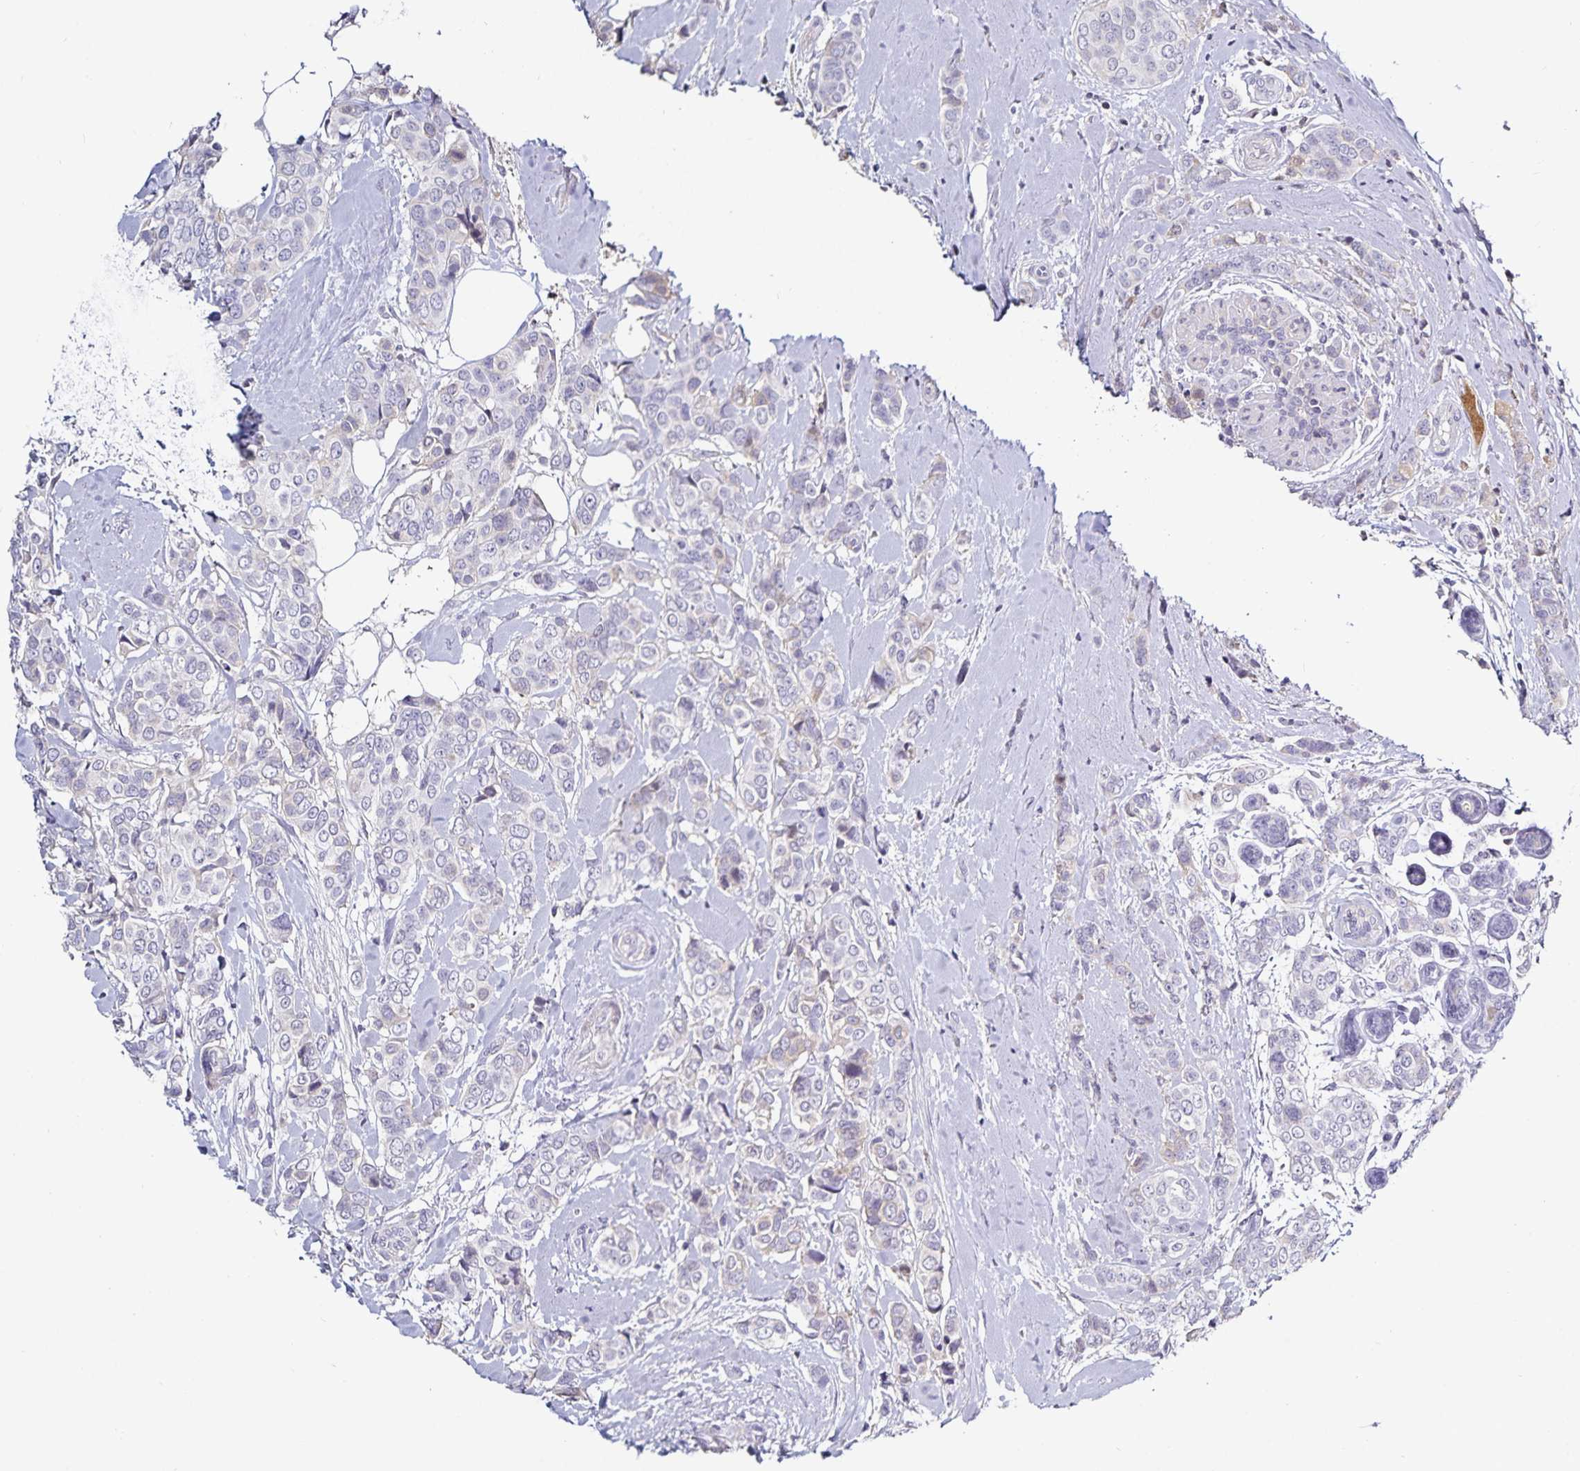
{"staining": {"intensity": "negative", "quantity": "none", "location": "none"}, "tissue": "breast cancer", "cell_type": "Tumor cells", "image_type": "cancer", "snomed": [{"axis": "morphology", "description": "Lobular carcinoma"}, {"axis": "topography", "description": "Breast"}], "caption": "Human breast cancer stained for a protein using immunohistochemistry displays no expression in tumor cells.", "gene": "TTR", "patient": {"sex": "female", "age": 51}}